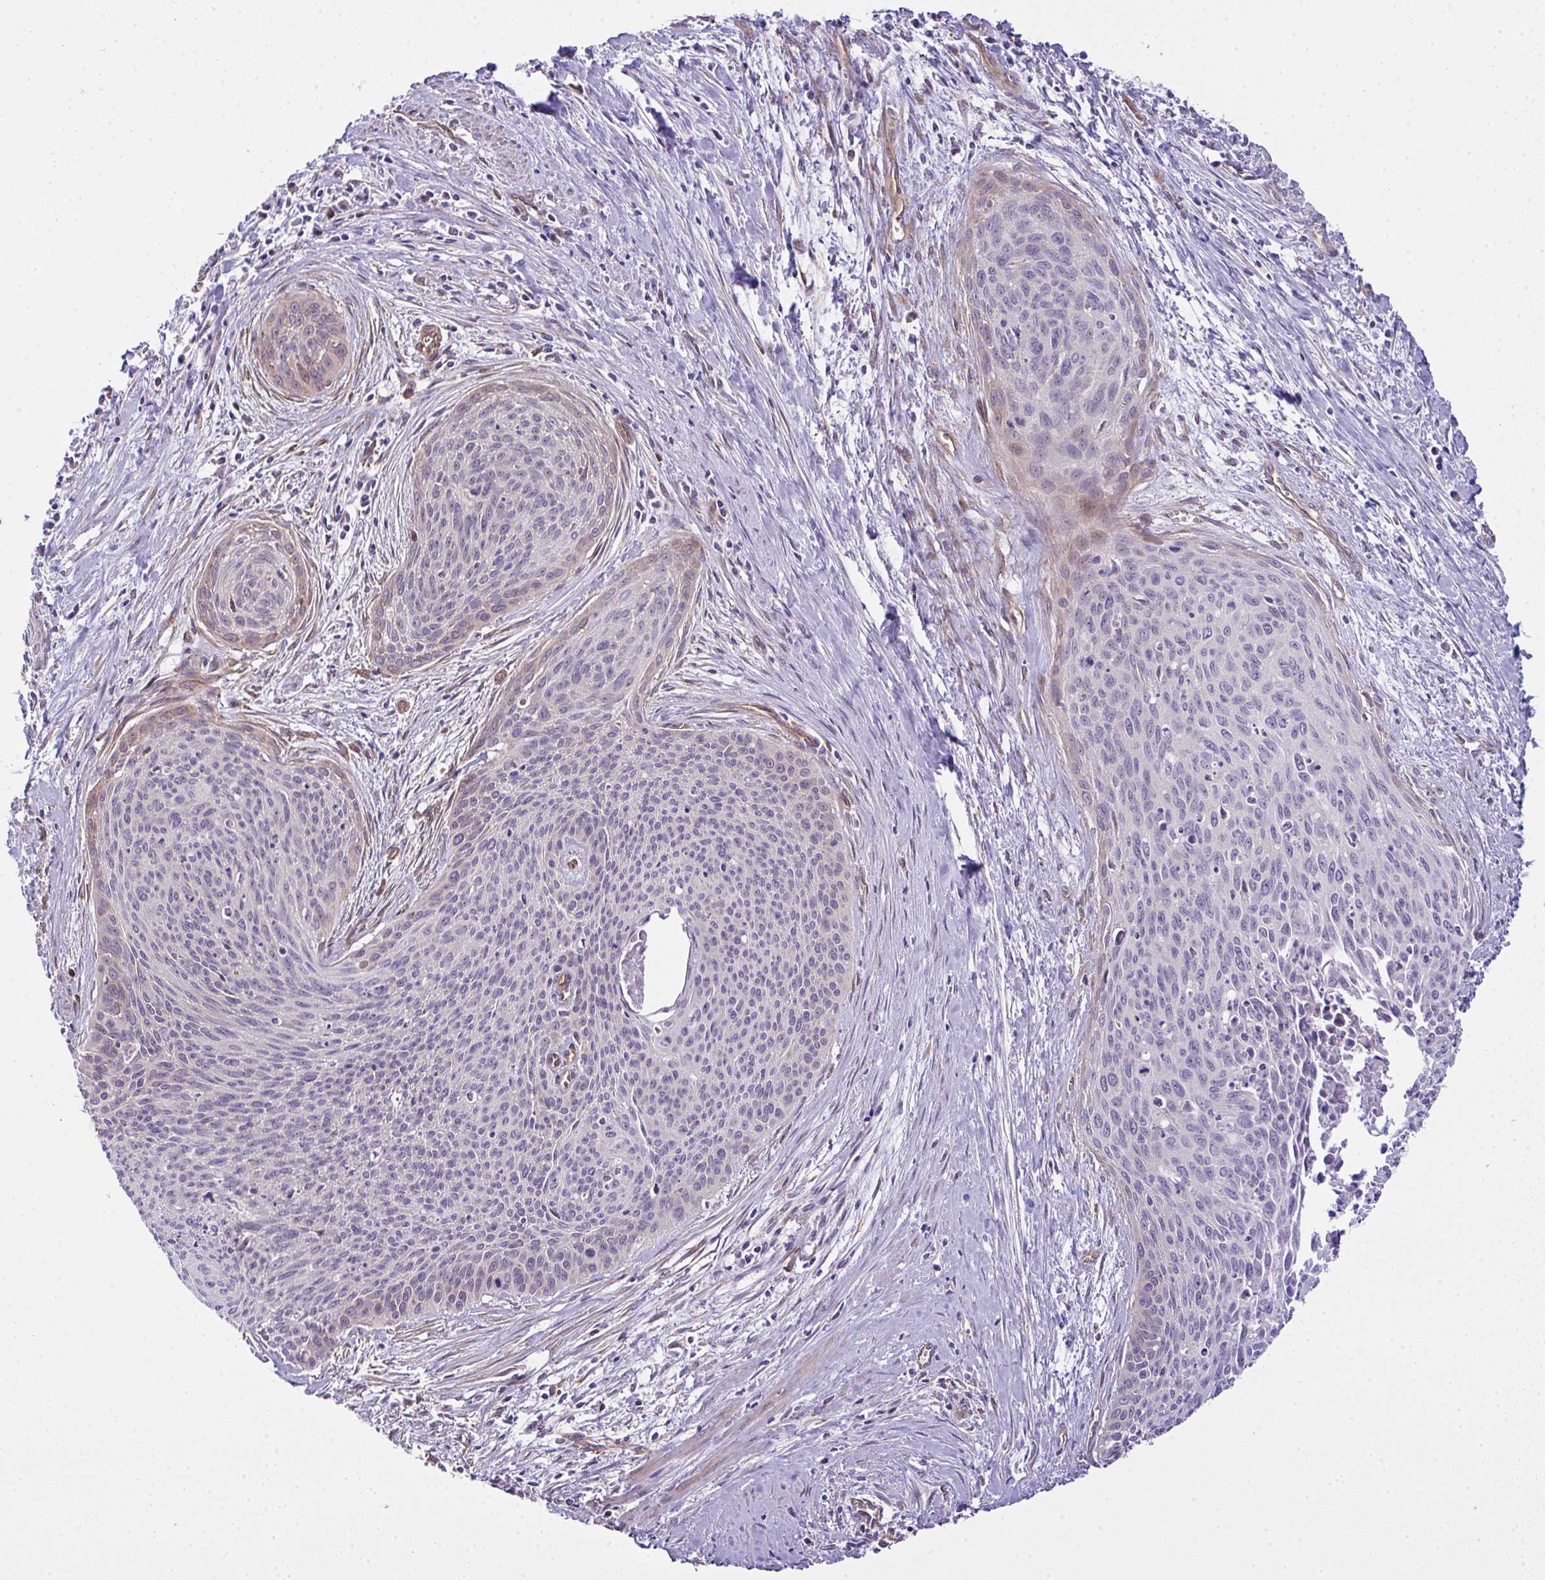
{"staining": {"intensity": "negative", "quantity": "none", "location": "none"}, "tissue": "cervical cancer", "cell_type": "Tumor cells", "image_type": "cancer", "snomed": [{"axis": "morphology", "description": "Squamous cell carcinoma, NOS"}, {"axis": "topography", "description": "Cervix"}], "caption": "Micrograph shows no protein positivity in tumor cells of cervical cancer tissue.", "gene": "RSKR", "patient": {"sex": "female", "age": 55}}